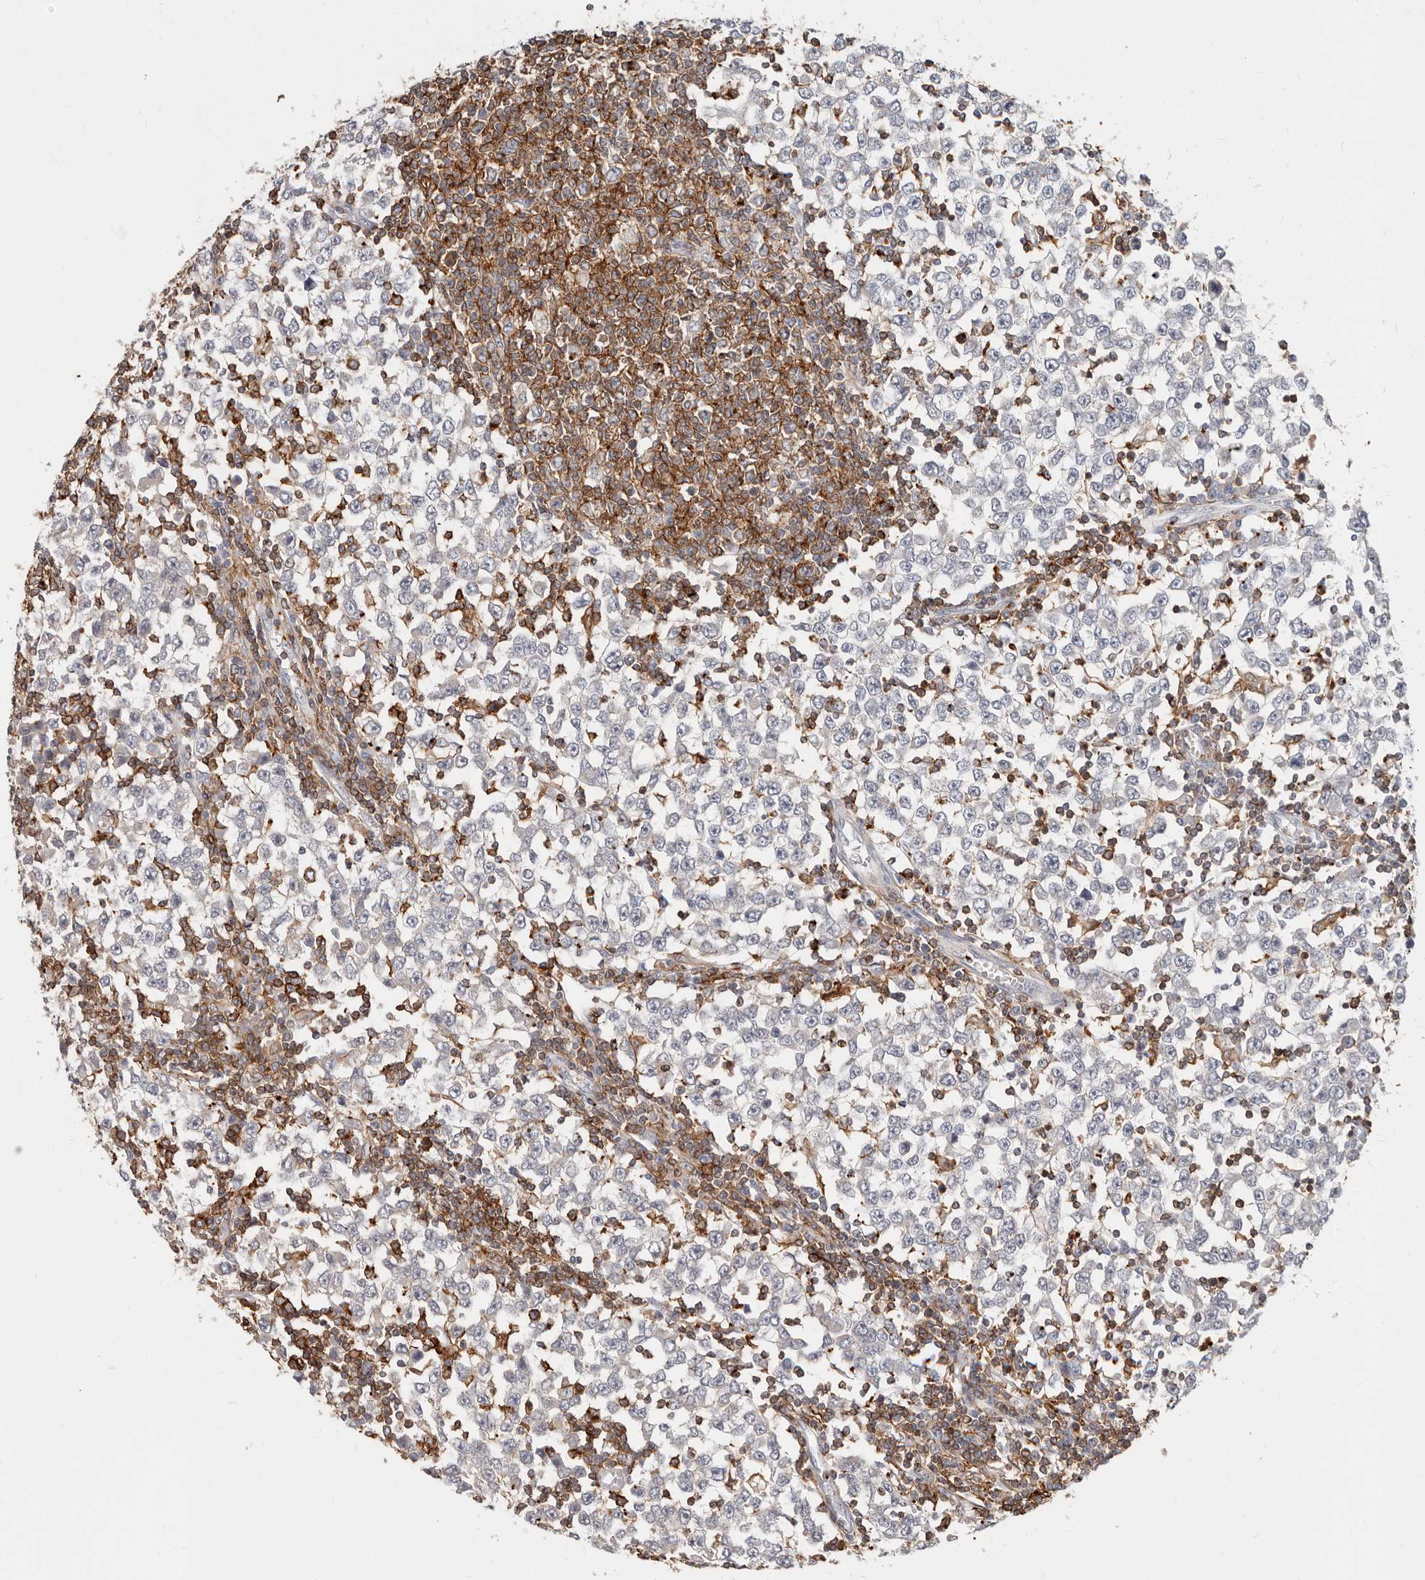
{"staining": {"intensity": "negative", "quantity": "none", "location": "none"}, "tissue": "testis cancer", "cell_type": "Tumor cells", "image_type": "cancer", "snomed": [{"axis": "morphology", "description": "Seminoma, NOS"}, {"axis": "topography", "description": "Testis"}], "caption": "This histopathology image is of testis seminoma stained with immunohistochemistry (IHC) to label a protein in brown with the nuclei are counter-stained blue. There is no staining in tumor cells.", "gene": "TMEM63B", "patient": {"sex": "male", "age": 65}}